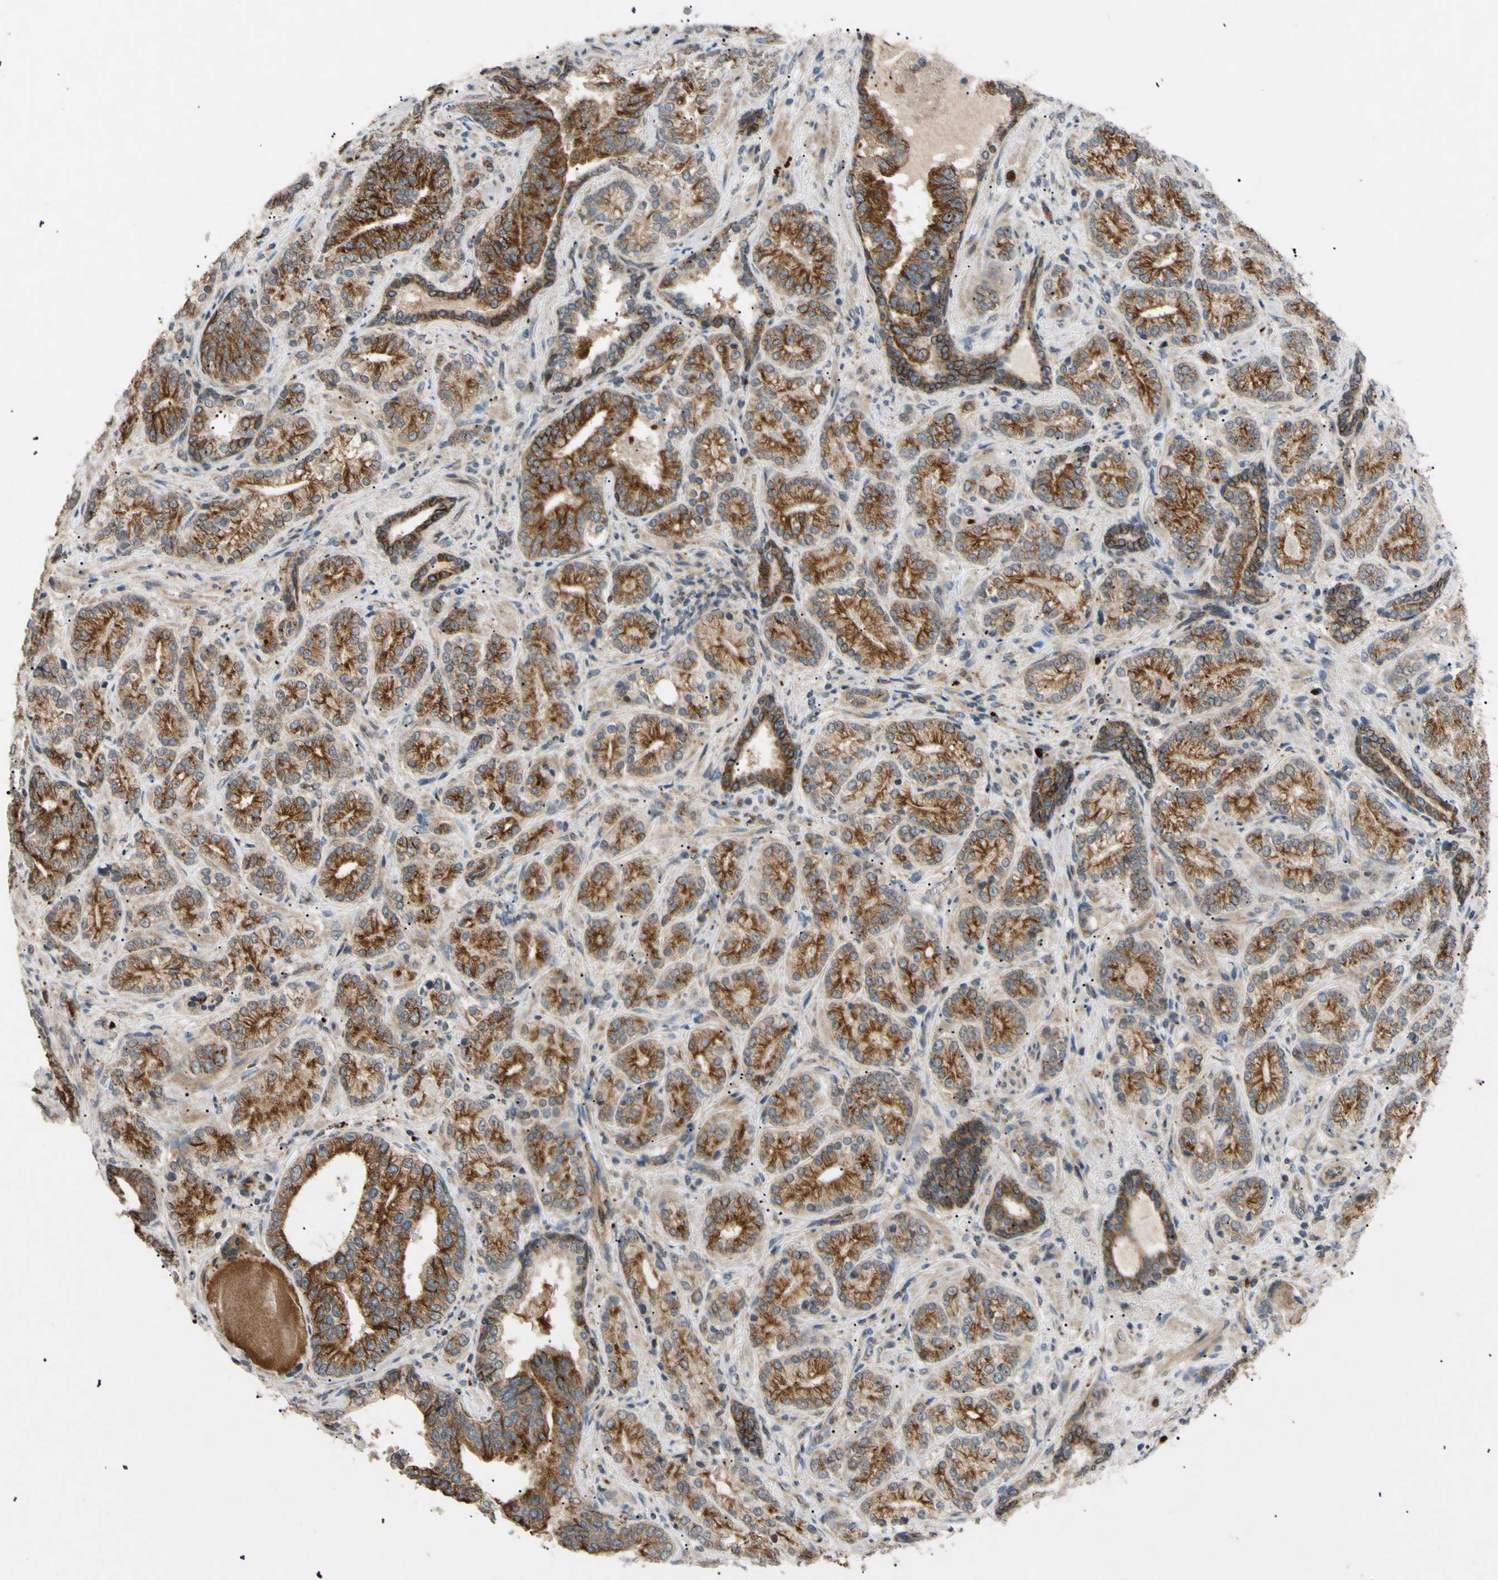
{"staining": {"intensity": "moderate", "quantity": "25%-75%", "location": "cytoplasmic/membranous,nuclear"}, "tissue": "prostate cancer", "cell_type": "Tumor cells", "image_type": "cancer", "snomed": [{"axis": "morphology", "description": "Adenocarcinoma, High grade"}, {"axis": "topography", "description": "Prostate"}], "caption": "Brown immunohistochemical staining in prostate cancer (high-grade adenocarcinoma) exhibits moderate cytoplasmic/membranous and nuclear staining in approximately 25%-75% of tumor cells.", "gene": "TUBB4A", "patient": {"sex": "male", "age": 61}}